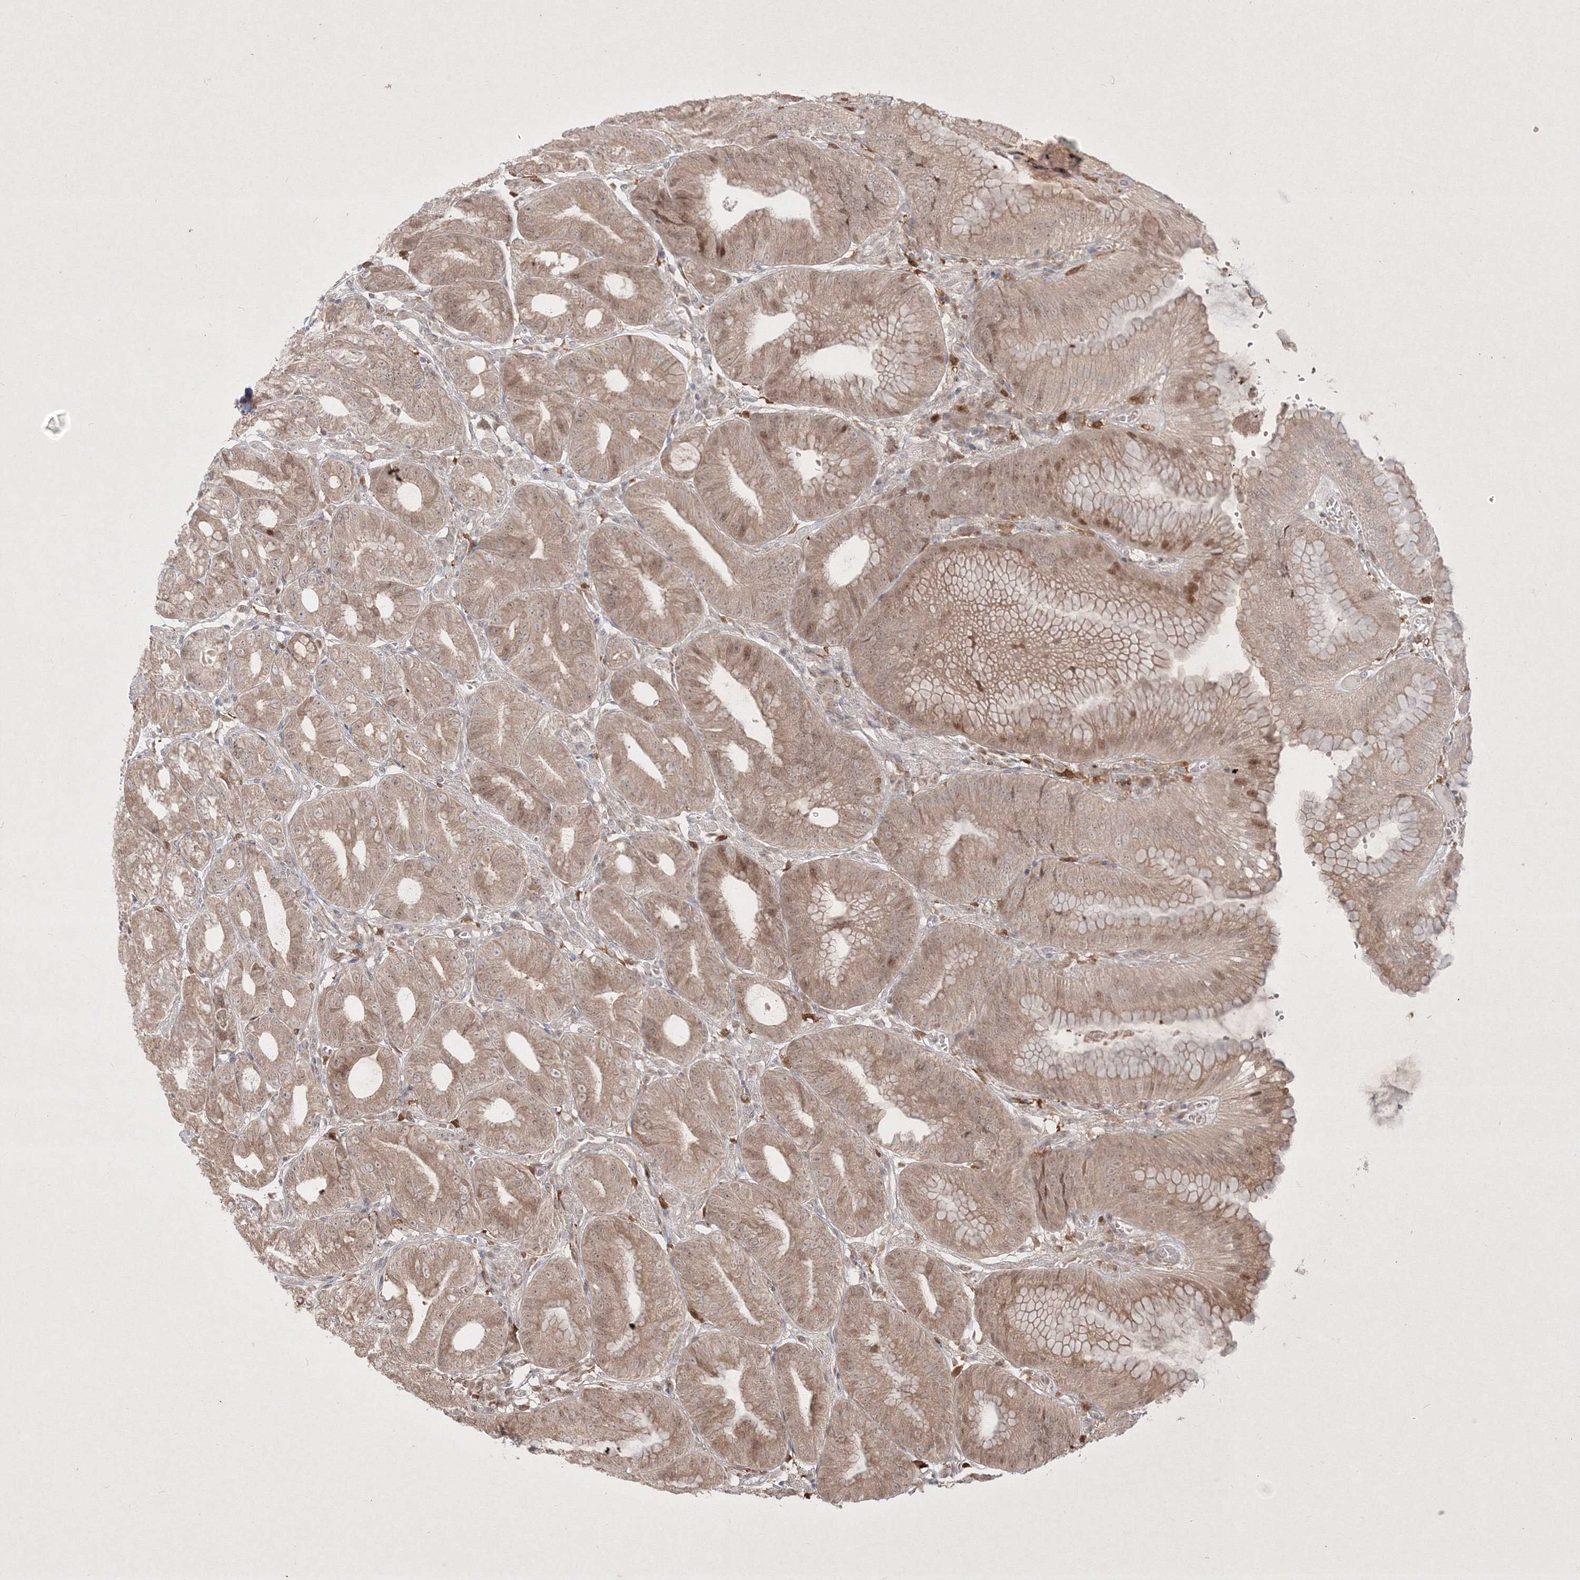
{"staining": {"intensity": "moderate", "quantity": ">75%", "location": "cytoplasmic/membranous,nuclear"}, "tissue": "stomach", "cell_type": "Glandular cells", "image_type": "normal", "snomed": [{"axis": "morphology", "description": "Normal tissue, NOS"}, {"axis": "topography", "description": "Stomach, lower"}], "caption": "Protein expression analysis of normal human stomach reveals moderate cytoplasmic/membranous,nuclear expression in about >75% of glandular cells.", "gene": "TAB1", "patient": {"sex": "male", "age": 71}}